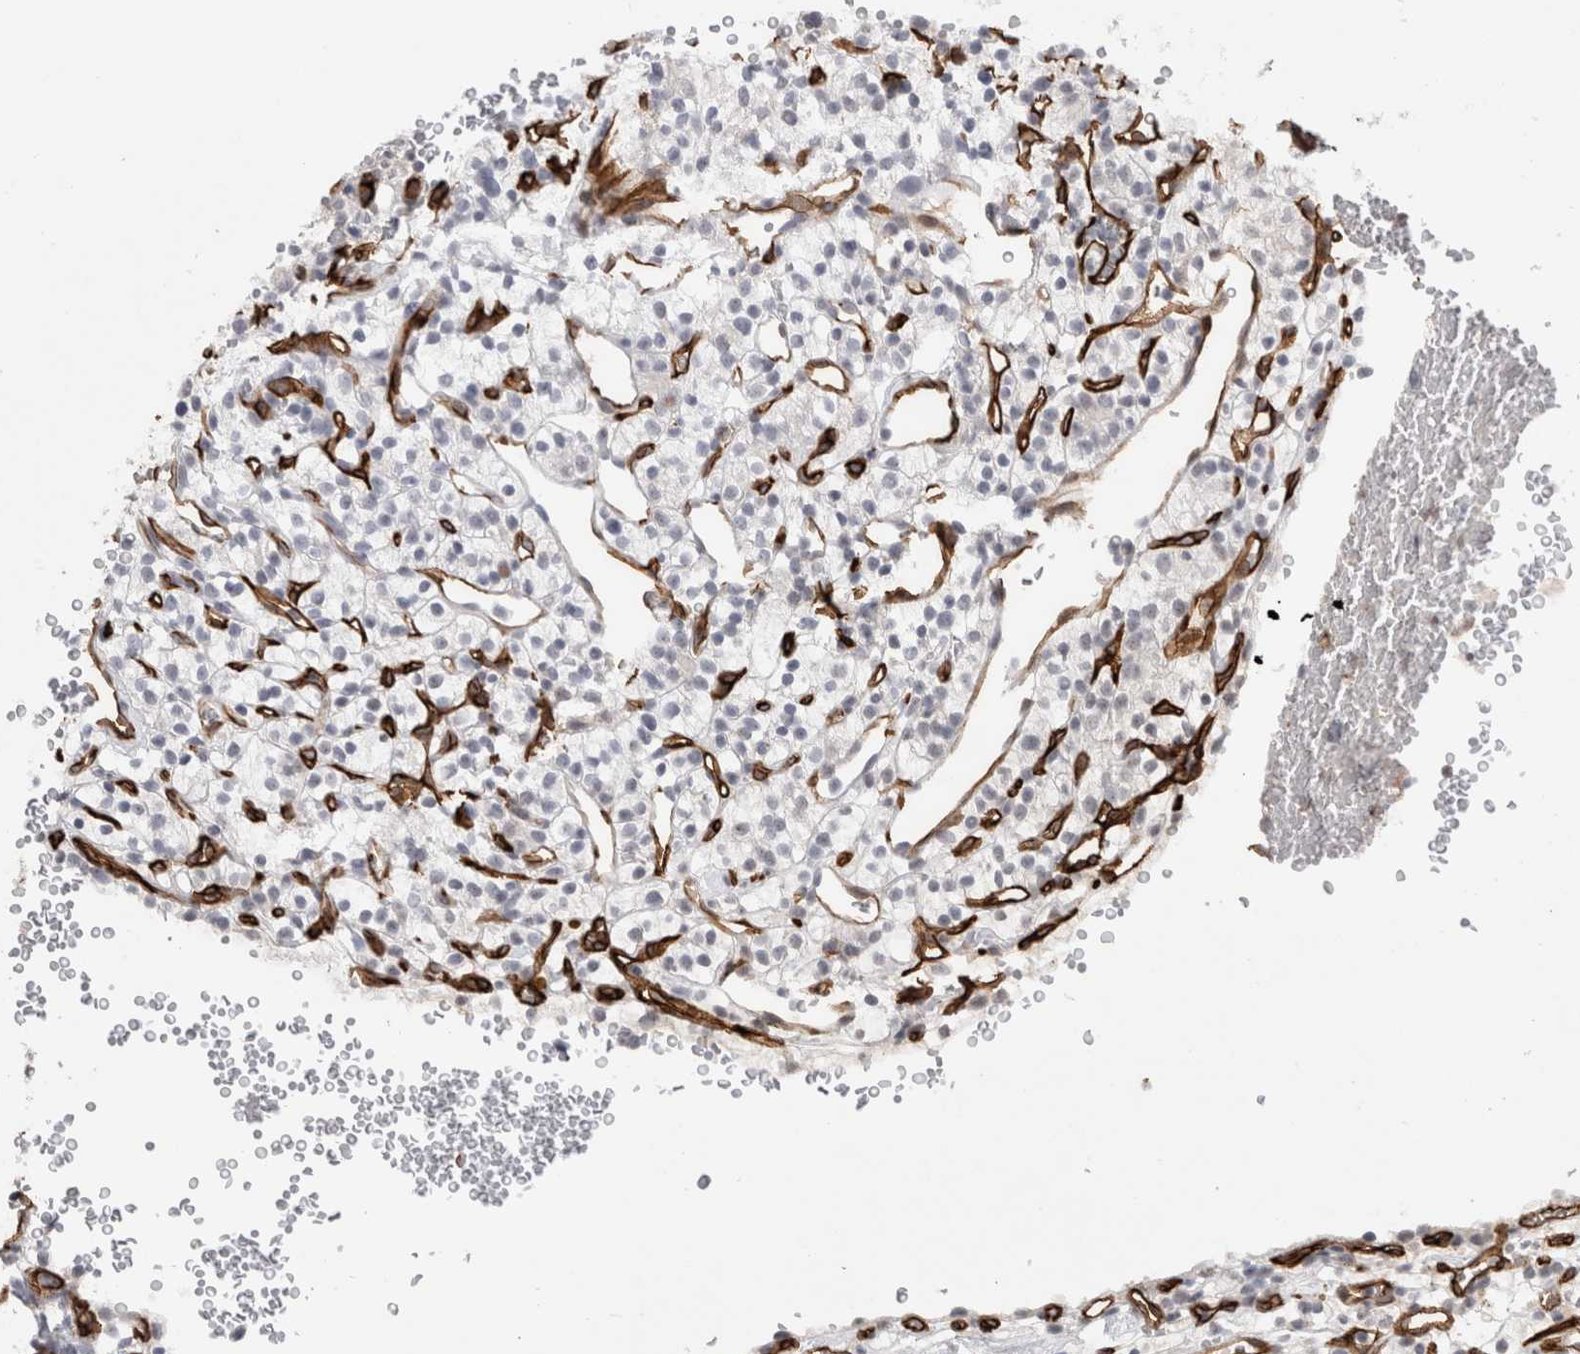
{"staining": {"intensity": "negative", "quantity": "none", "location": "none"}, "tissue": "renal cancer", "cell_type": "Tumor cells", "image_type": "cancer", "snomed": [{"axis": "morphology", "description": "Adenocarcinoma, NOS"}, {"axis": "topography", "description": "Kidney"}], "caption": "The image exhibits no staining of tumor cells in adenocarcinoma (renal).", "gene": "CDH13", "patient": {"sex": "female", "age": 57}}